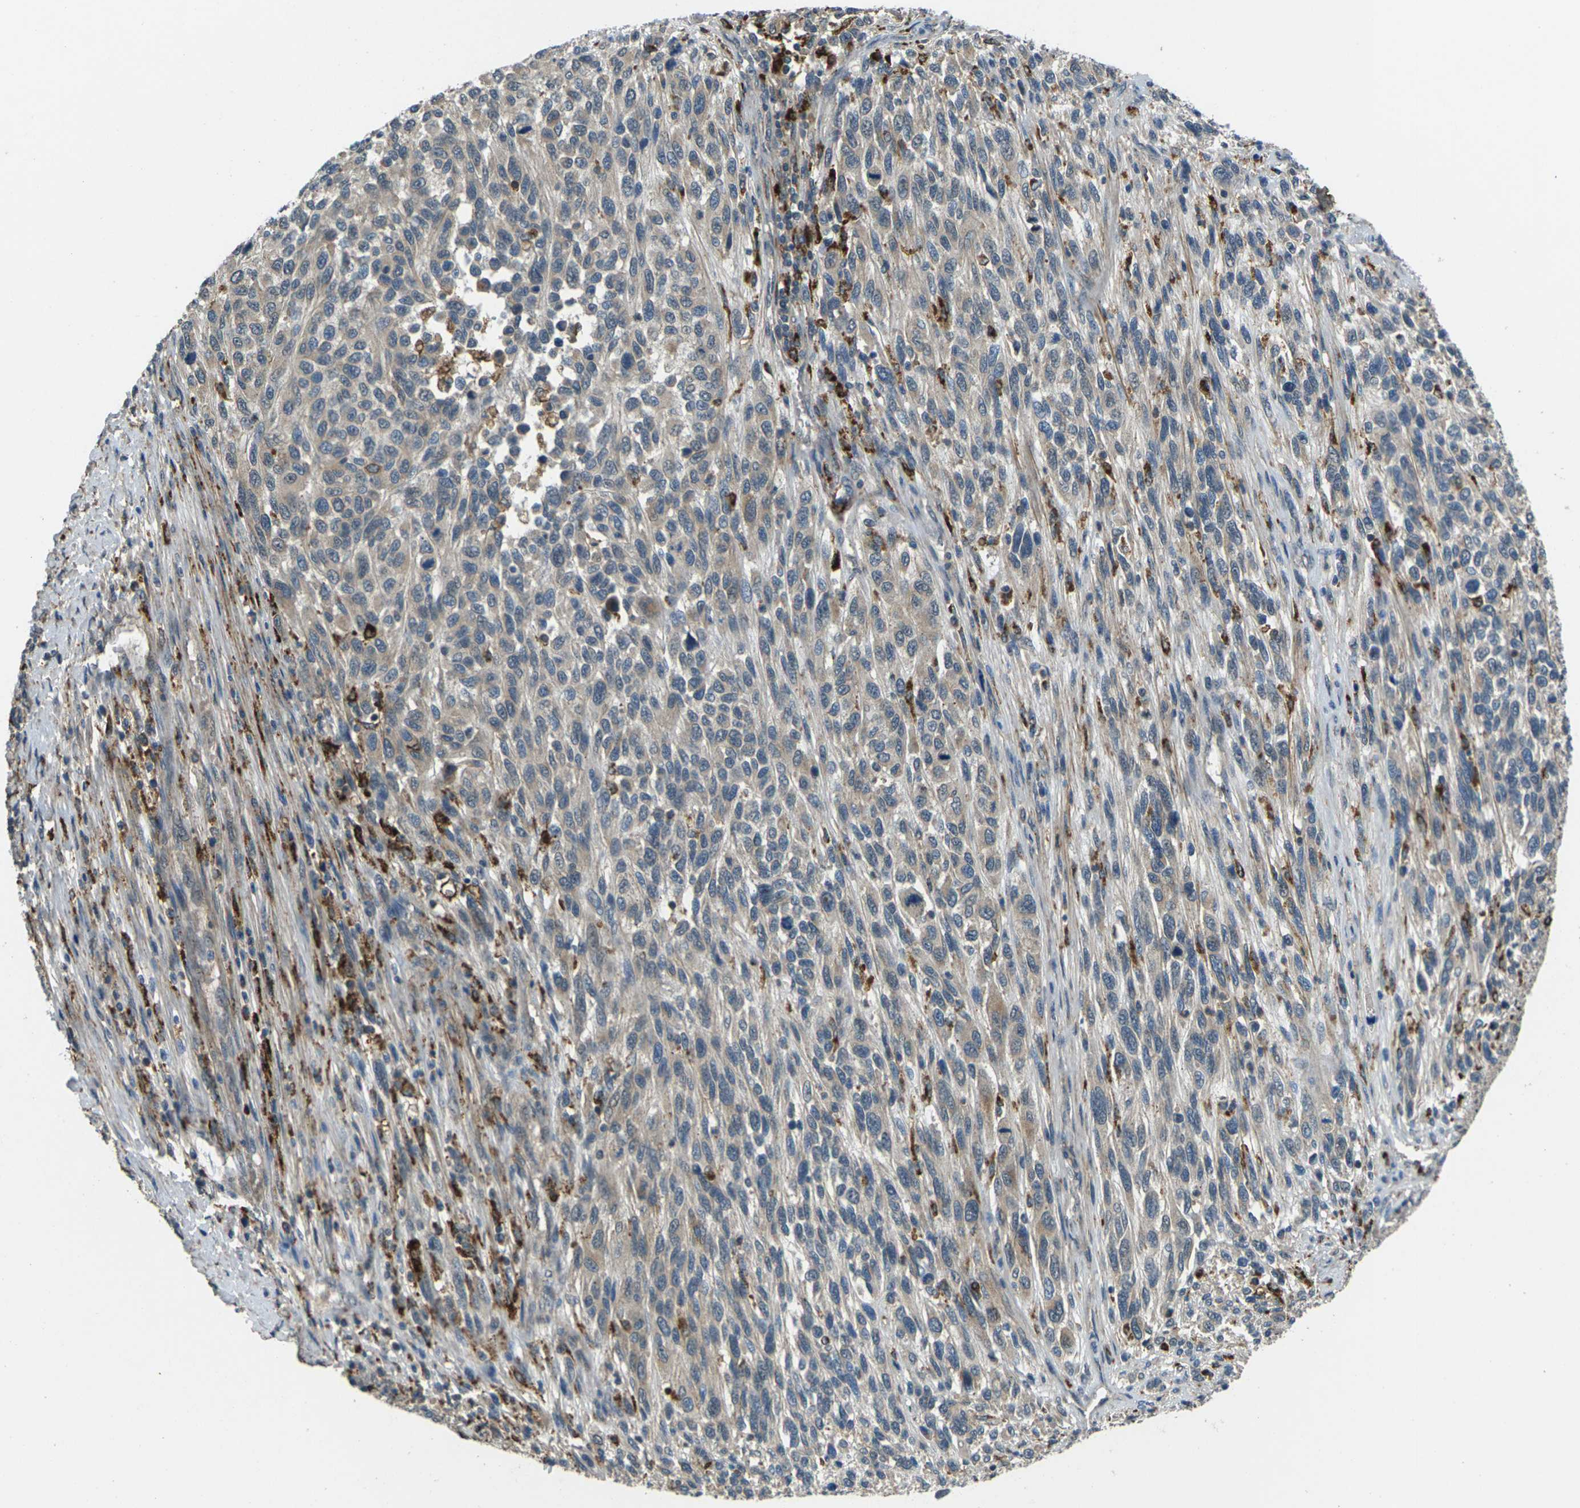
{"staining": {"intensity": "weak", "quantity": "25%-75%", "location": "cytoplasmic/membranous"}, "tissue": "melanoma", "cell_type": "Tumor cells", "image_type": "cancer", "snomed": [{"axis": "morphology", "description": "Malignant melanoma, Metastatic site"}, {"axis": "topography", "description": "Lymph node"}], "caption": "Protein analysis of melanoma tissue exhibits weak cytoplasmic/membranous staining in about 25%-75% of tumor cells. The staining was performed using DAB (3,3'-diaminobenzidine), with brown indicating positive protein expression. Nuclei are stained blue with hematoxylin.", "gene": "SLC31A2", "patient": {"sex": "male", "age": 61}}